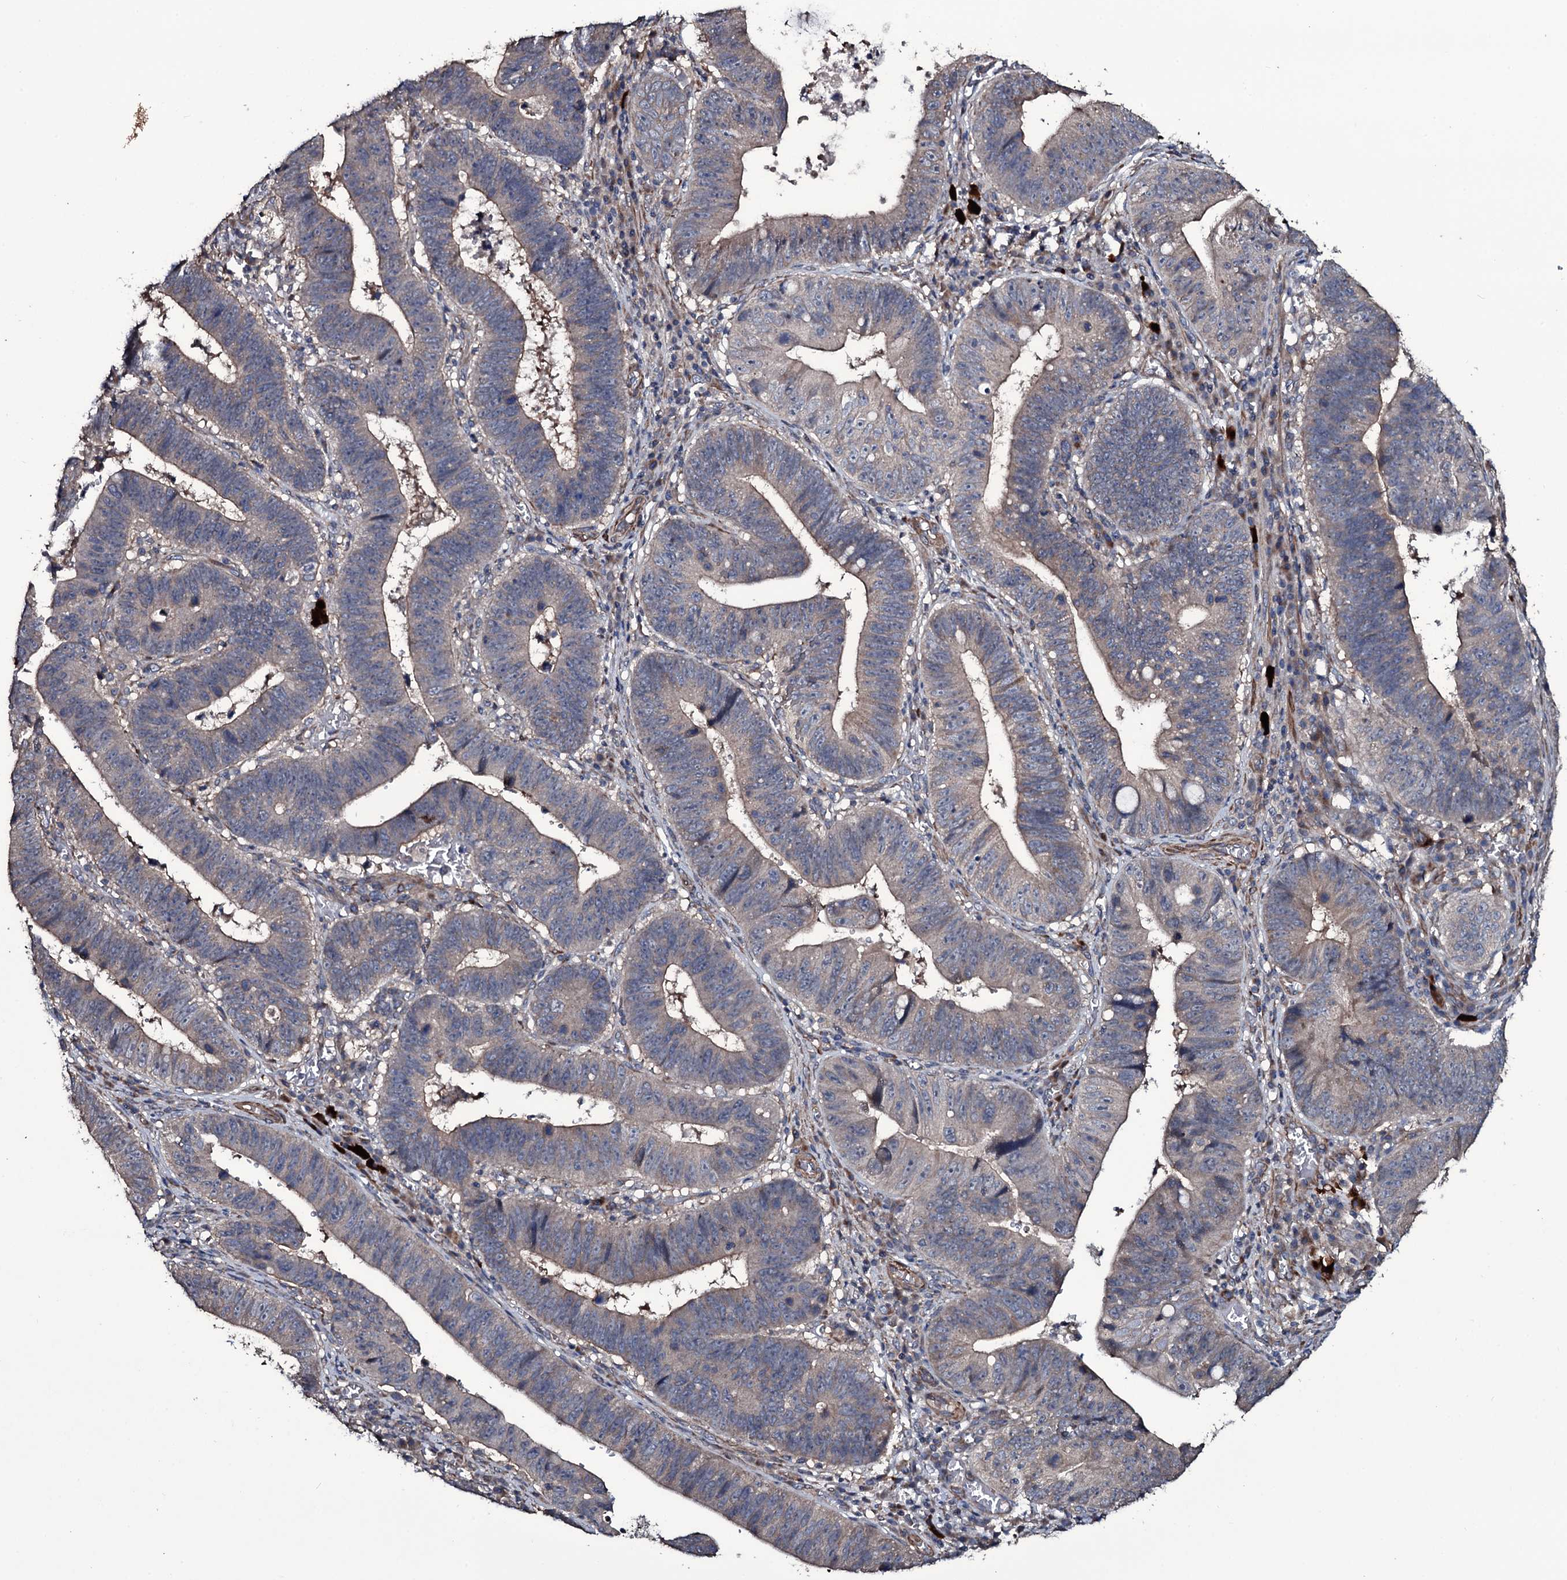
{"staining": {"intensity": "weak", "quantity": "25%-75%", "location": "cytoplasmic/membranous"}, "tissue": "stomach cancer", "cell_type": "Tumor cells", "image_type": "cancer", "snomed": [{"axis": "morphology", "description": "Adenocarcinoma, NOS"}, {"axis": "topography", "description": "Stomach"}], "caption": "This image displays immunohistochemistry (IHC) staining of stomach cancer, with low weak cytoplasmic/membranous expression in about 25%-75% of tumor cells.", "gene": "WIPF3", "patient": {"sex": "male", "age": 59}}